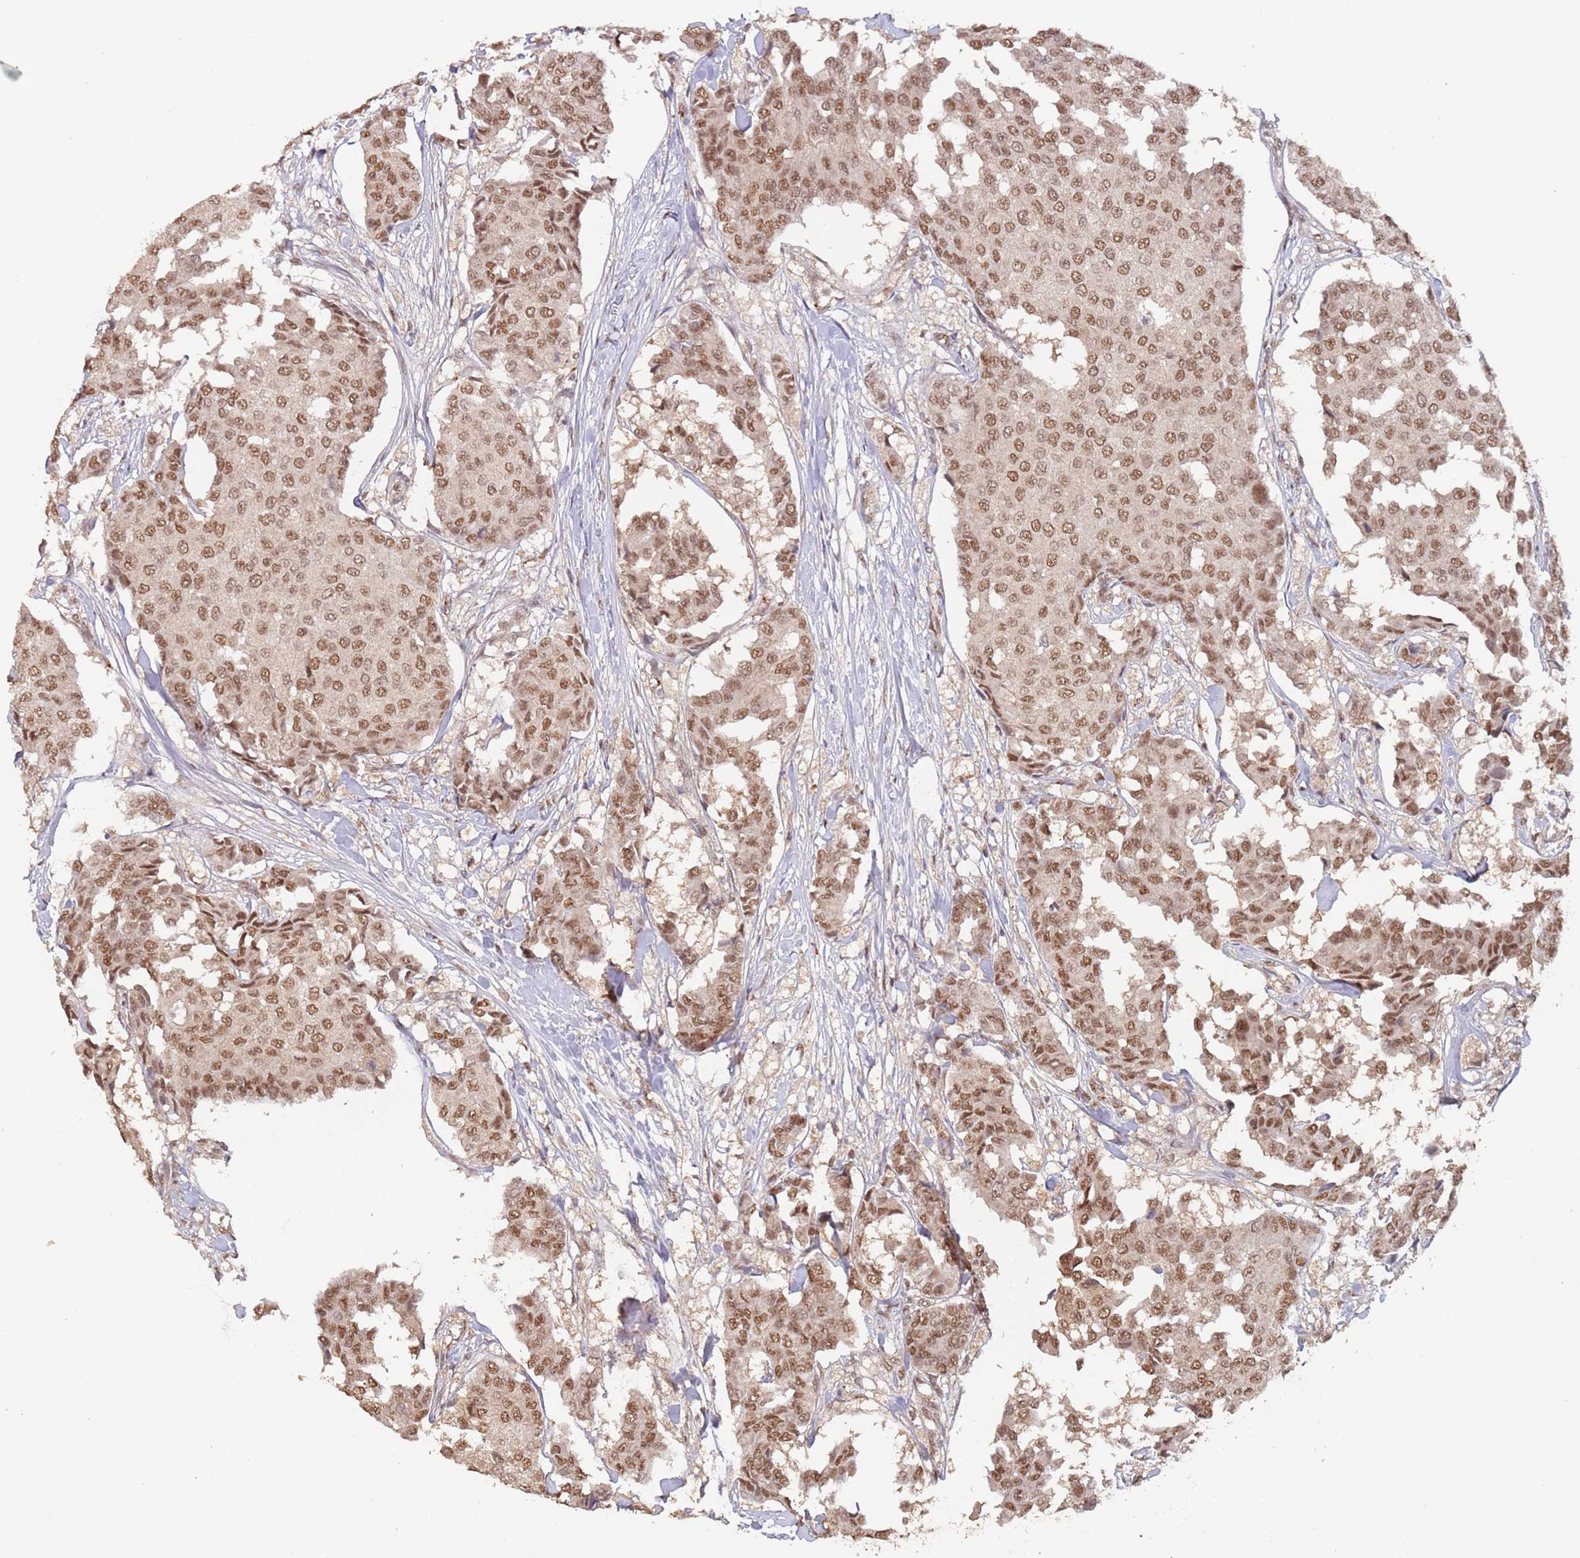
{"staining": {"intensity": "moderate", "quantity": ">75%", "location": "nuclear"}, "tissue": "breast cancer", "cell_type": "Tumor cells", "image_type": "cancer", "snomed": [{"axis": "morphology", "description": "Duct carcinoma"}, {"axis": "topography", "description": "Breast"}], "caption": "A brown stain labels moderate nuclear positivity of a protein in human breast cancer tumor cells.", "gene": "RFXANK", "patient": {"sex": "female", "age": 75}}